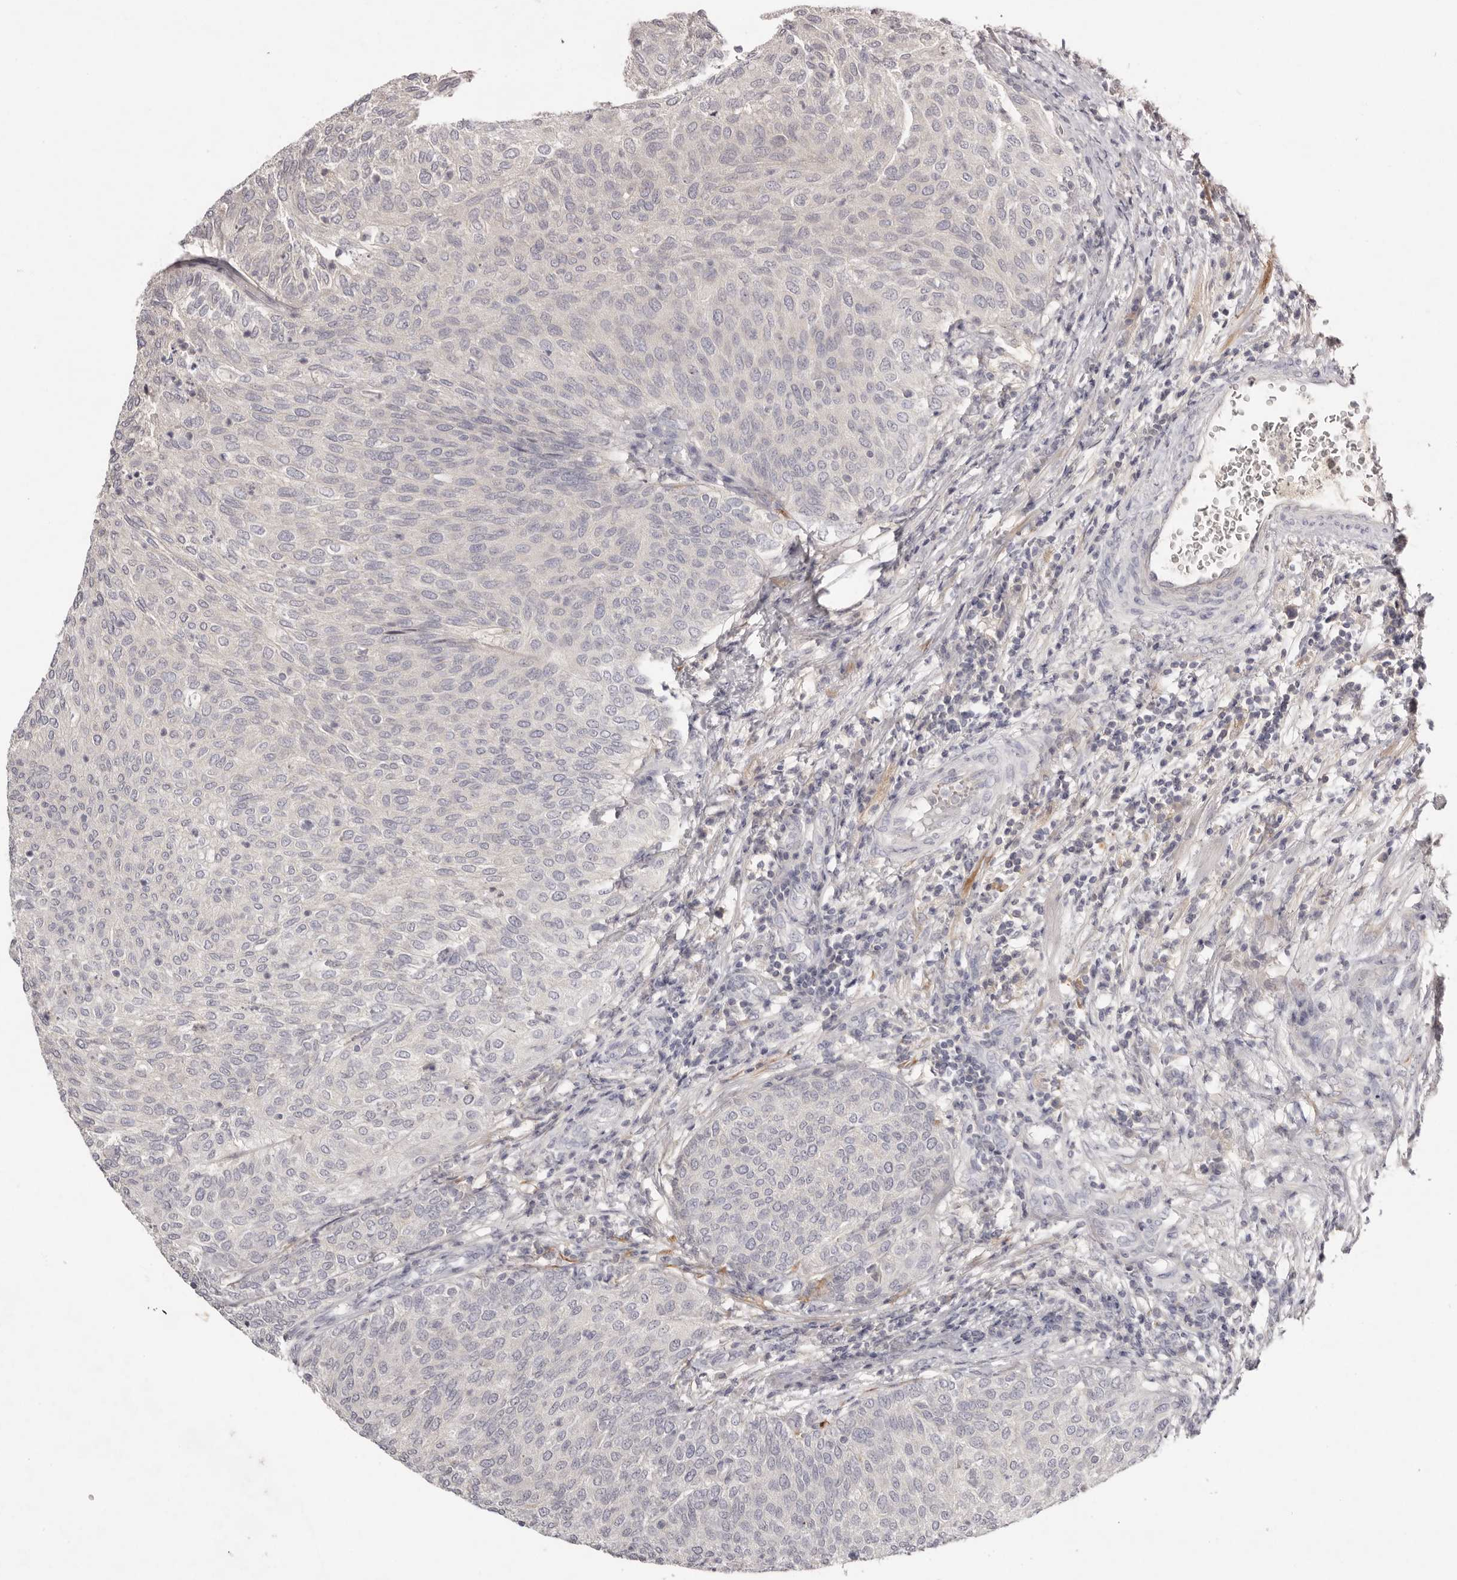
{"staining": {"intensity": "negative", "quantity": "none", "location": "none"}, "tissue": "urothelial cancer", "cell_type": "Tumor cells", "image_type": "cancer", "snomed": [{"axis": "morphology", "description": "Urothelial carcinoma, Low grade"}, {"axis": "topography", "description": "Urinary bladder"}], "caption": "High power microscopy histopathology image of an immunohistochemistry (IHC) photomicrograph of urothelial cancer, revealing no significant positivity in tumor cells.", "gene": "SCUBE2", "patient": {"sex": "female", "age": 79}}